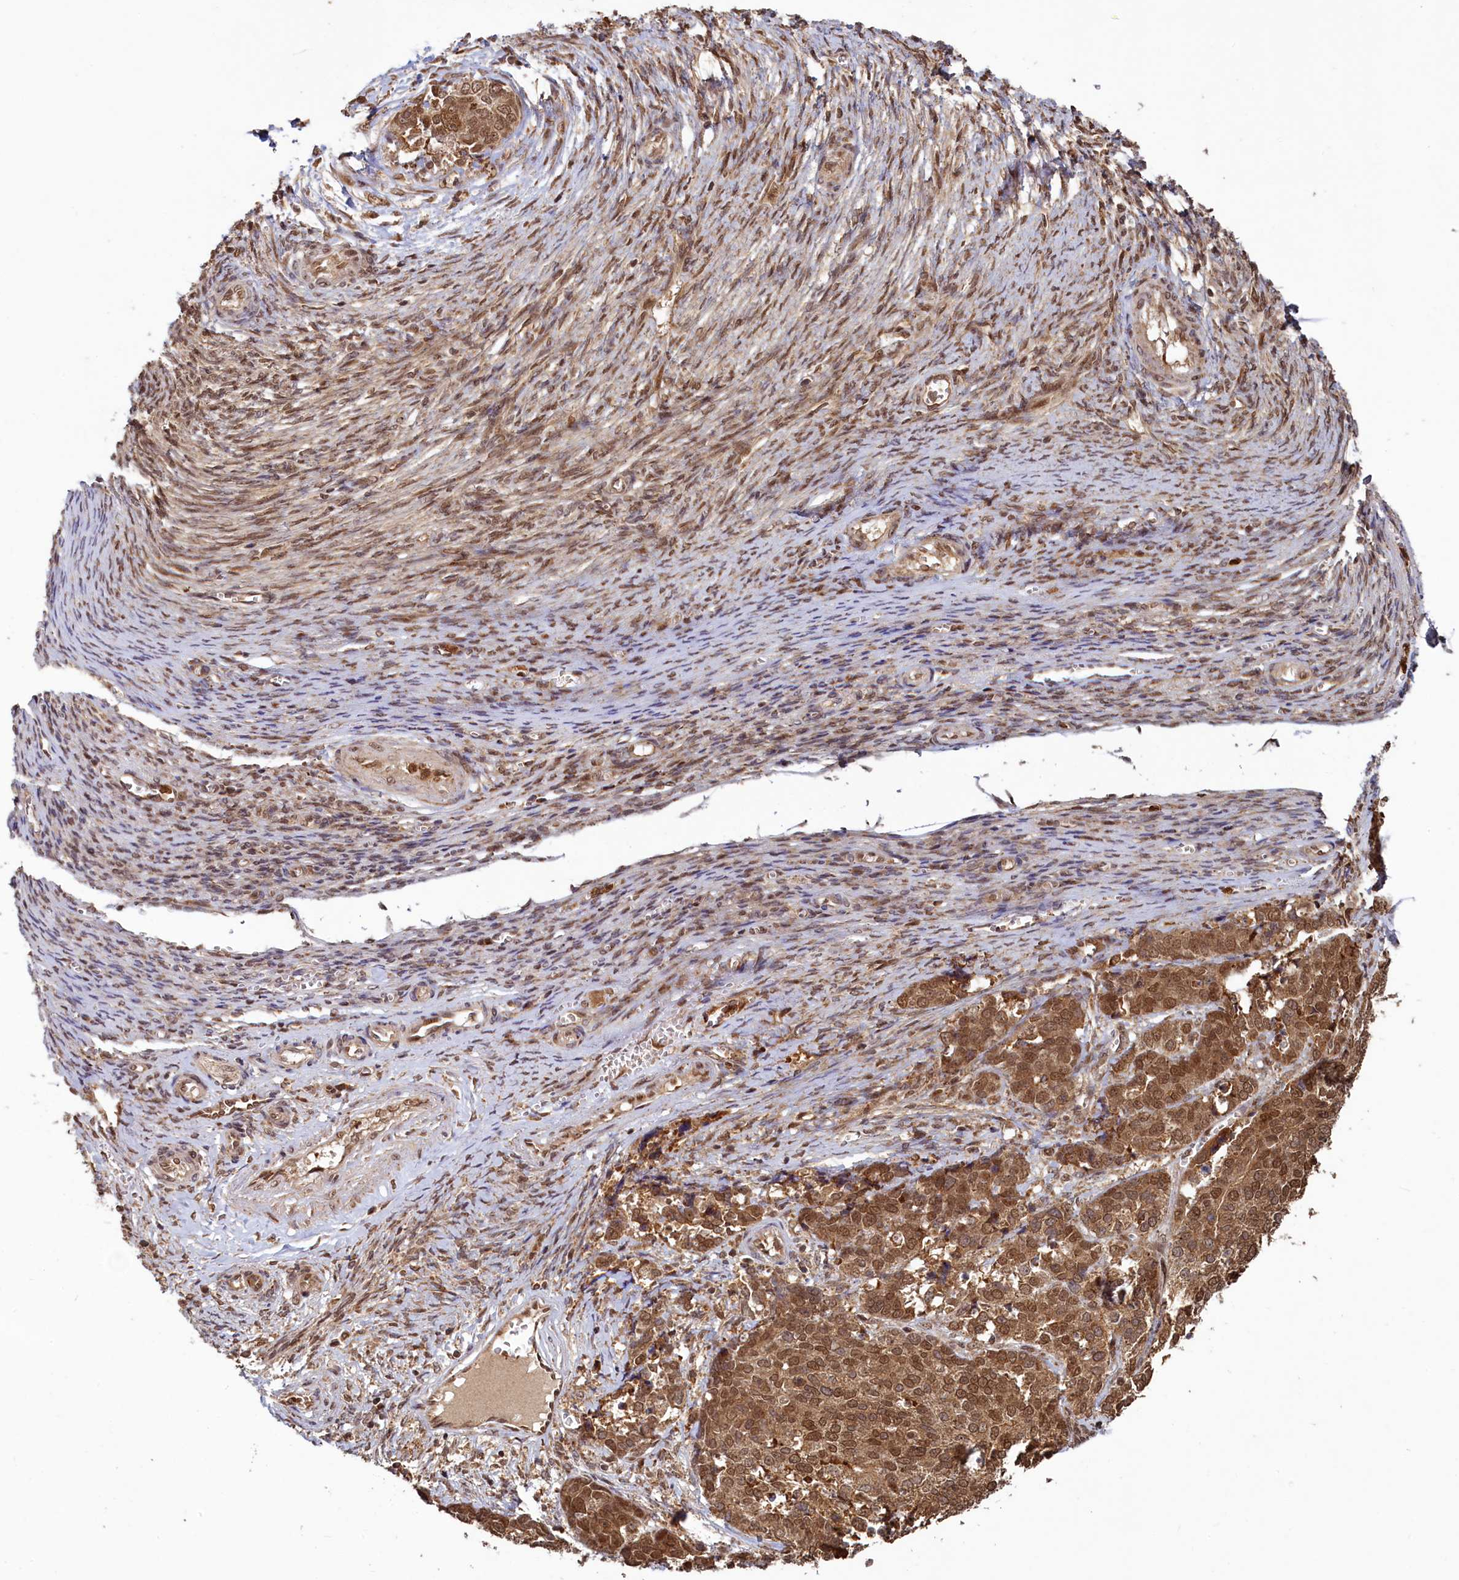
{"staining": {"intensity": "moderate", "quantity": ">75%", "location": "cytoplasmic/membranous,nuclear"}, "tissue": "ovarian cancer", "cell_type": "Tumor cells", "image_type": "cancer", "snomed": [{"axis": "morphology", "description": "Cystadenocarcinoma, serous, NOS"}, {"axis": "topography", "description": "Ovary"}], "caption": "A photomicrograph of serous cystadenocarcinoma (ovarian) stained for a protein demonstrates moderate cytoplasmic/membranous and nuclear brown staining in tumor cells.", "gene": "NAE1", "patient": {"sex": "female", "age": 44}}